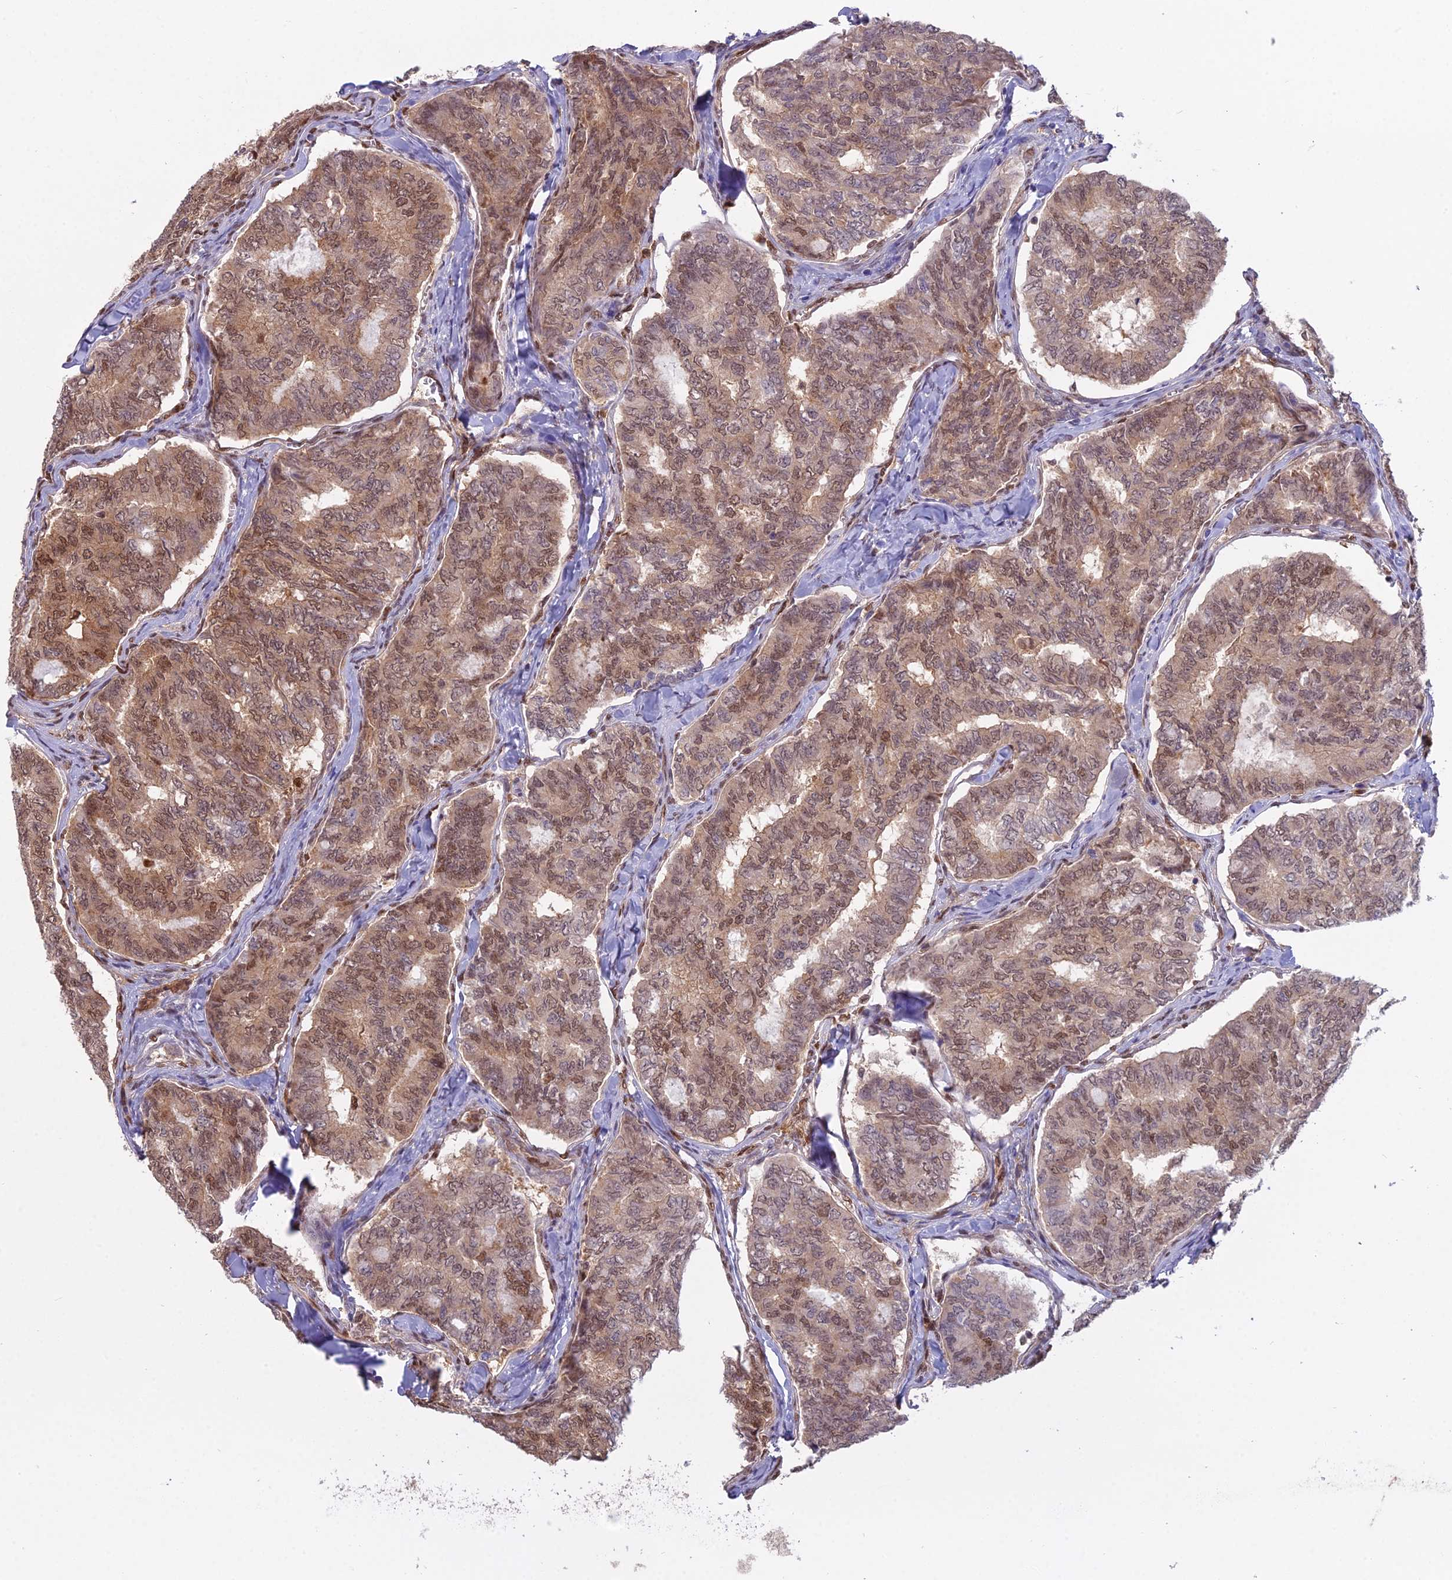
{"staining": {"intensity": "moderate", "quantity": ">75%", "location": "nuclear"}, "tissue": "thyroid cancer", "cell_type": "Tumor cells", "image_type": "cancer", "snomed": [{"axis": "morphology", "description": "Papillary adenocarcinoma, NOS"}, {"axis": "topography", "description": "Thyroid gland"}], "caption": "Approximately >75% of tumor cells in thyroid cancer (papillary adenocarcinoma) reveal moderate nuclear protein positivity as visualized by brown immunohistochemical staining.", "gene": "NPEPL1", "patient": {"sex": "female", "age": 35}}